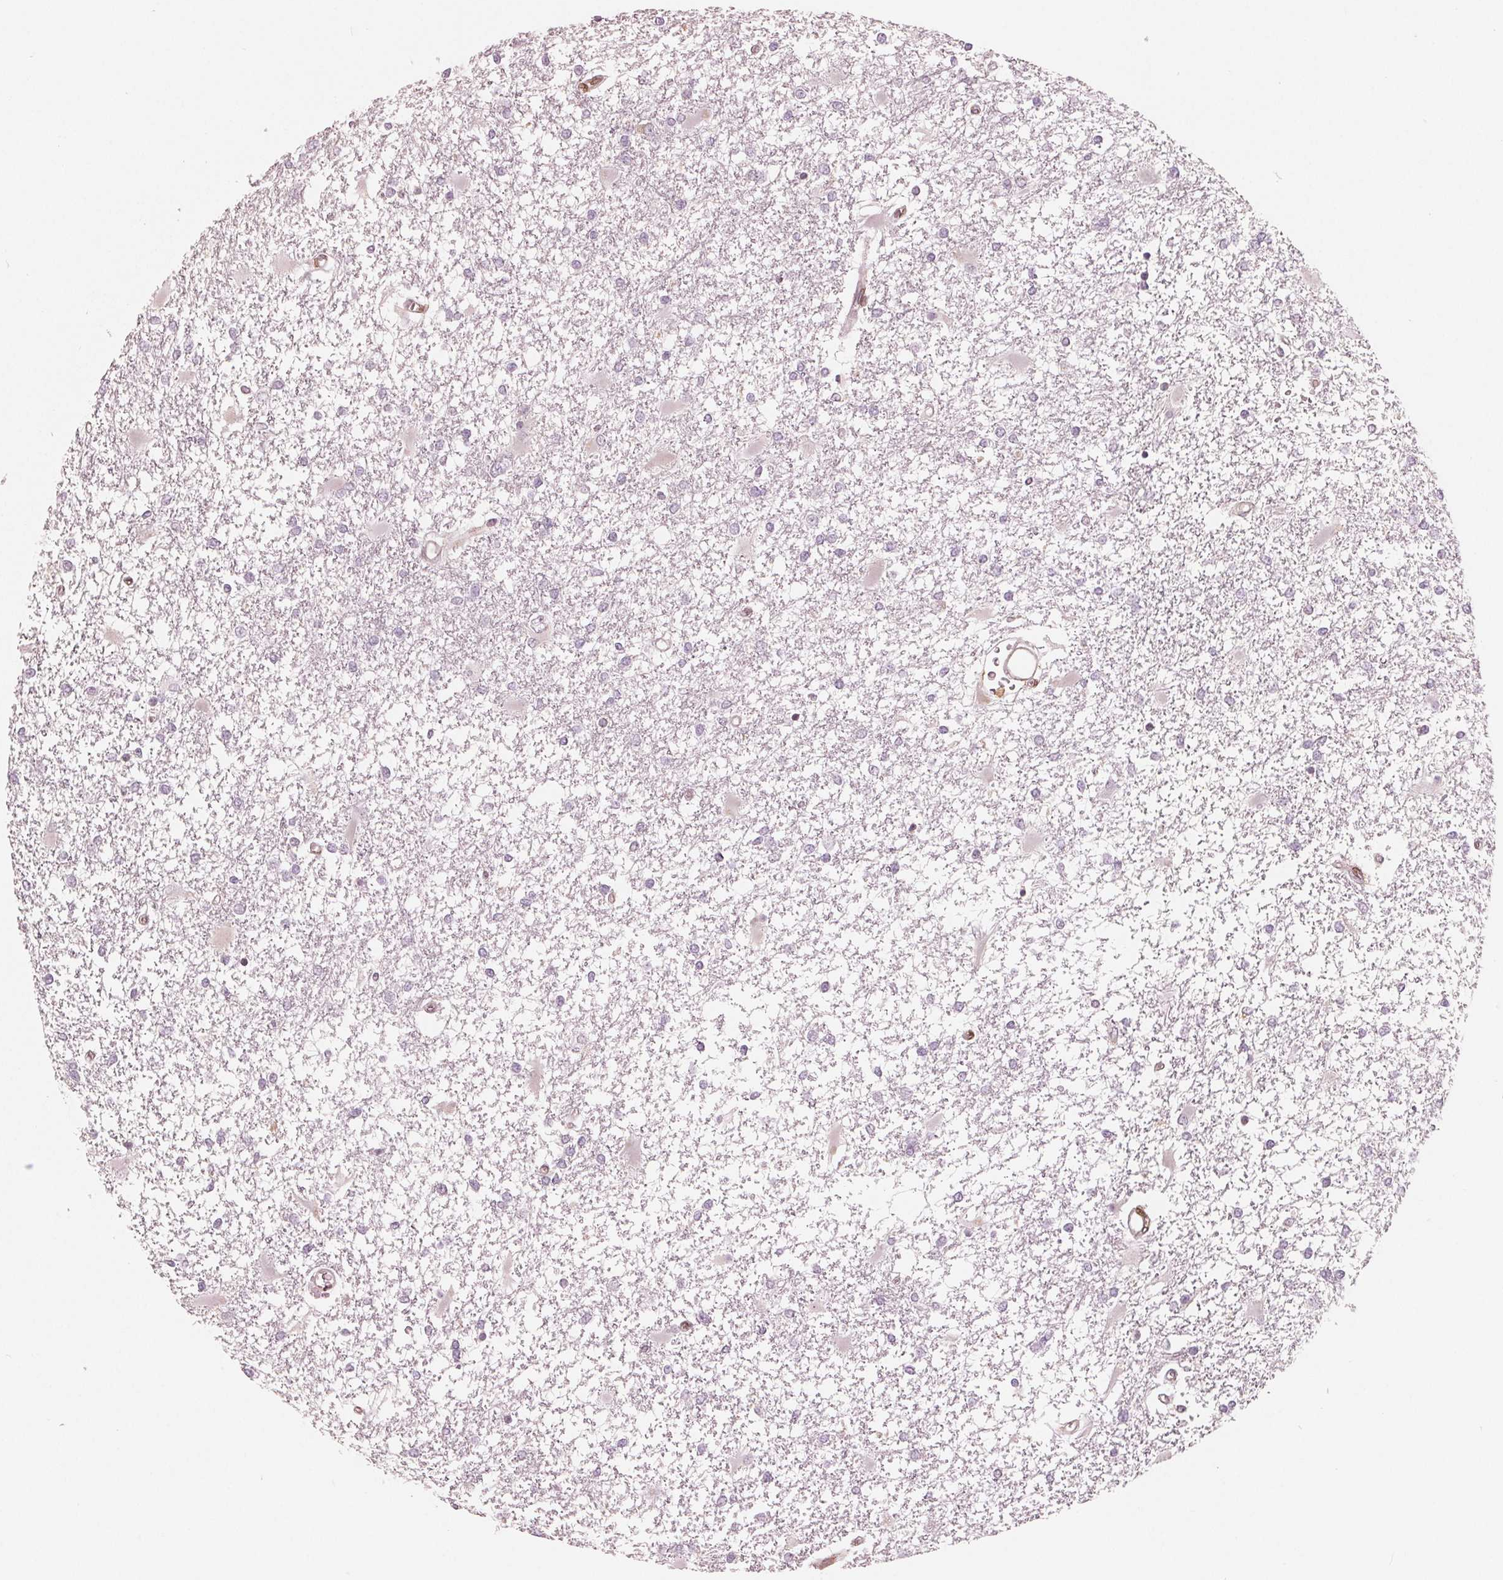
{"staining": {"intensity": "negative", "quantity": "none", "location": "none"}, "tissue": "glioma", "cell_type": "Tumor cells", "image_type": "cancer", "snomed": [{"axis": "morphology", "description": "Glioma, malignant, High grade"}, {"axis": "topography", "description": "Cerebral cortex"}], "caption": "The immunohistochemistry image has no significant expression in tumor cells of glioma tissue.", "gene": "IKBIP", "patient": {"sex": "male", "age": 79}}